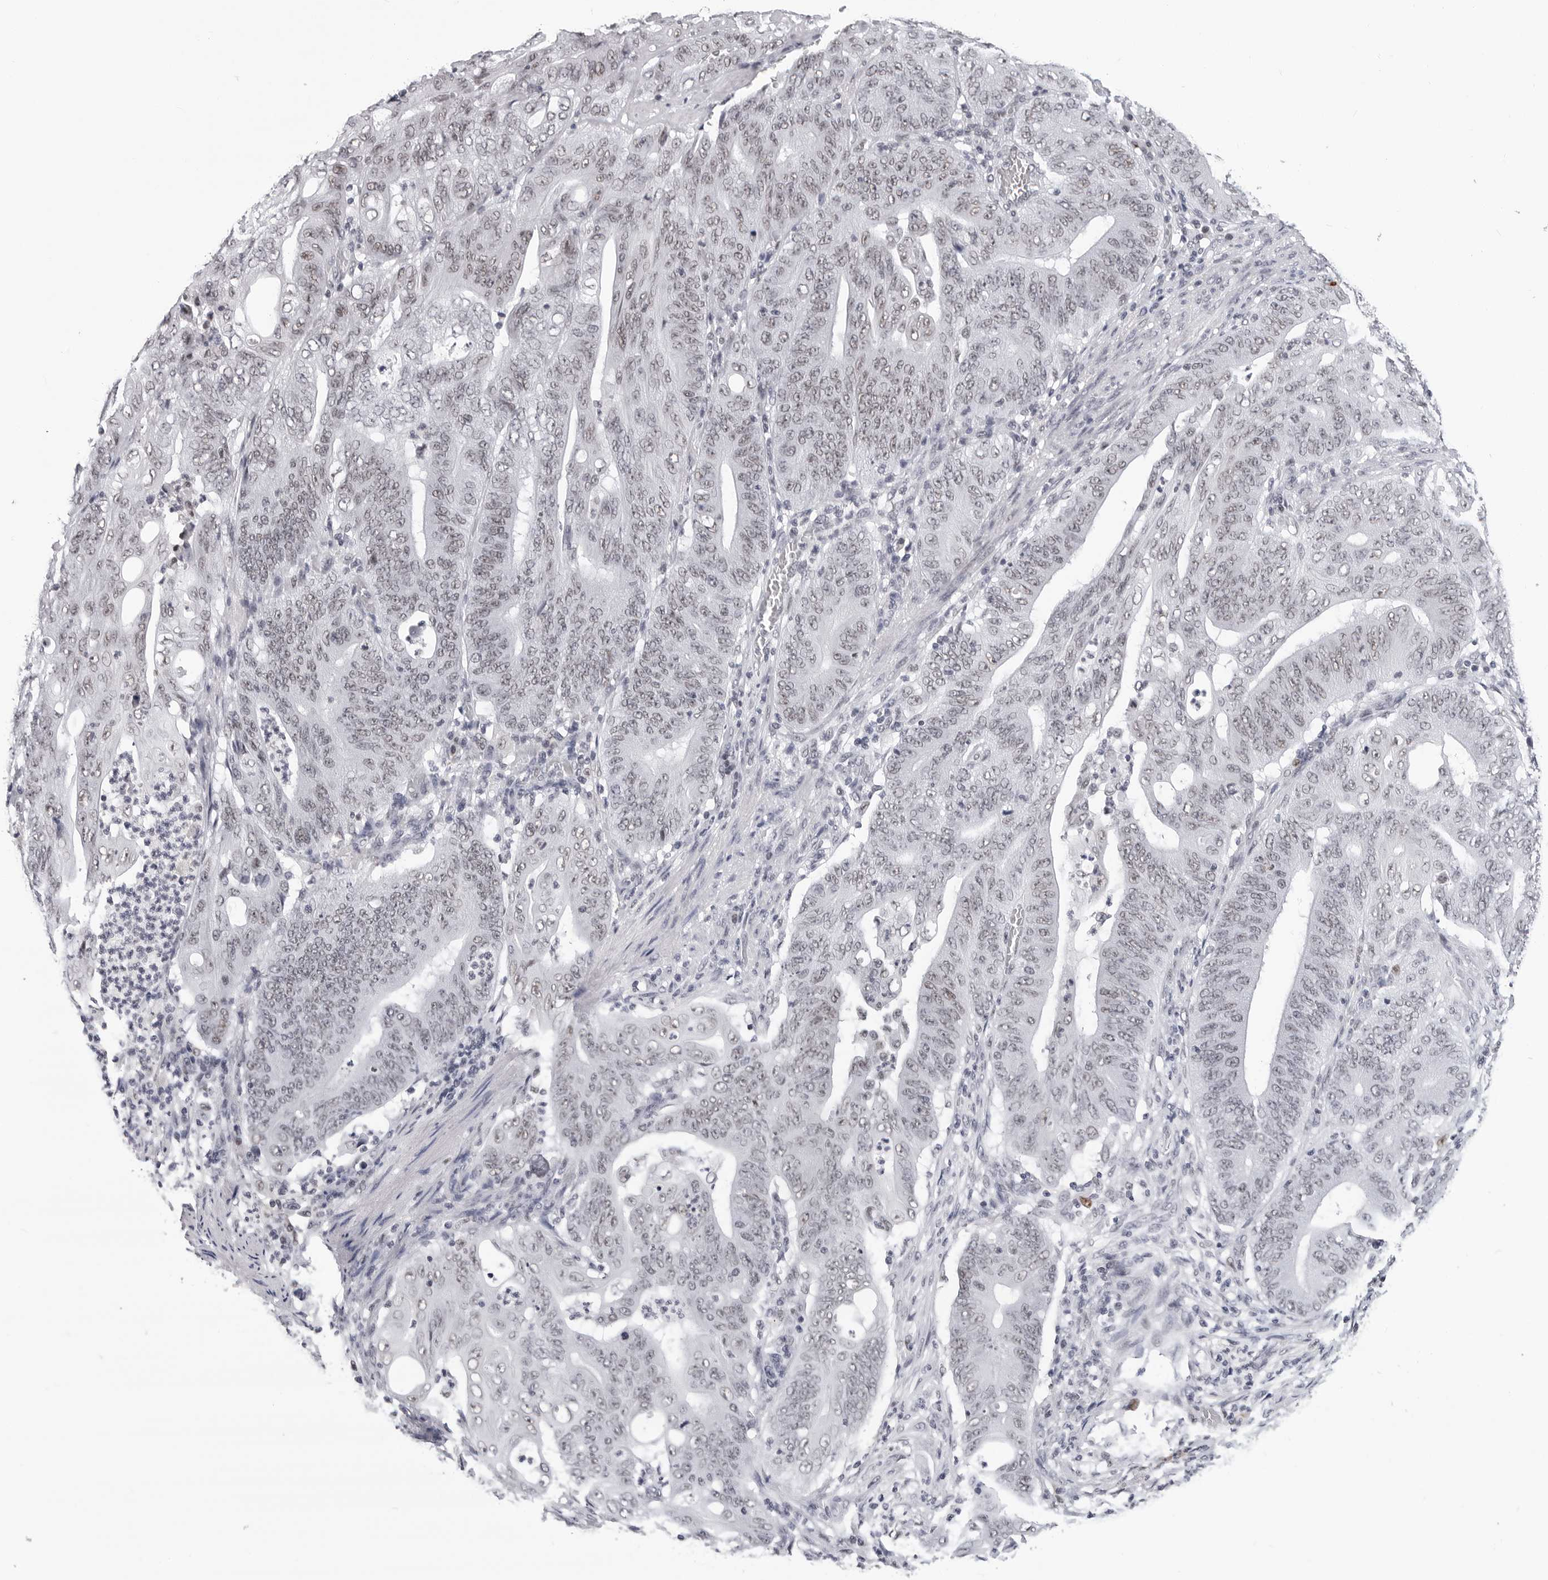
{"staining": {"intensity": "weak", "quantity": "25%-75%", "location": "nuclear"}, "tissue": "stomach cancer", "cell_type": "Tumor cells", "image_type": "cancer", "snomed": [{"axis": "morphology", "description": "Adenocarcinoma, NOS"}, {"axis": "topography", "description": "Stomach"}], "caption": "An image of adenocarcinoma (stomach) stained for a protein reveals weak nuclear brown staining in tumor cells.", "gene": "SF3B4", "patient": {"sex": "female", "age": 73}}